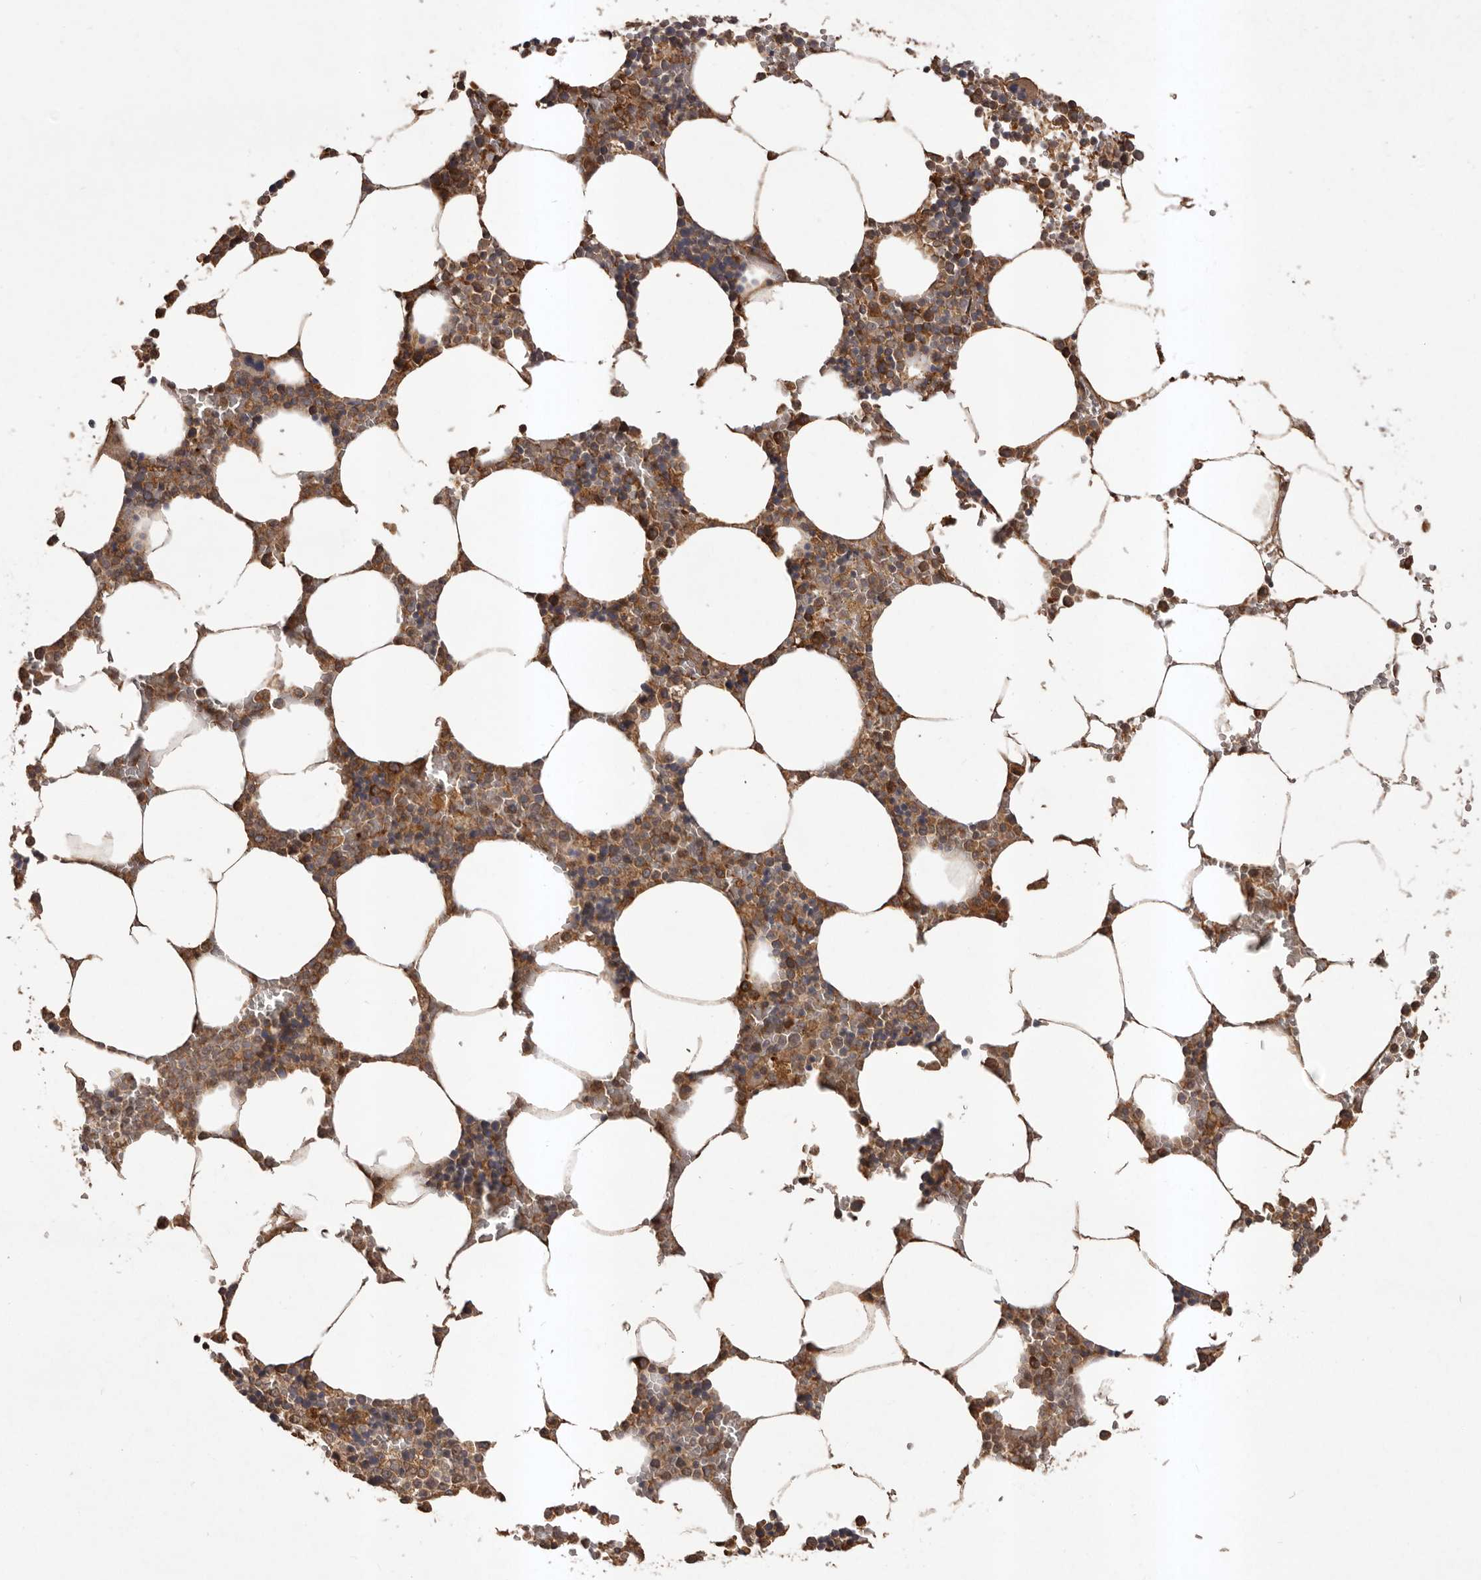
{"staining": {"intensity": "moderate", "quantity": ">75%", "location": "cytoplasmic/membranous"}, "tissue": "bone marrow", "cell_type": "Hematopoietic cells", "image_type": "normal", "snomed": [{"axis": "morphology", "description": "Normal tissue, NOS"}, {"axis": "topography", "description": "Bone marrow"}], "caption": "Protein expression analysis of unremarkable human bone marrow reveals moderate cytoplasmic/membranous positivity in about >75% of hematopoietic cells.", "gene": "SLC22A3", "patient": {"sex": "male", "age": 70}}